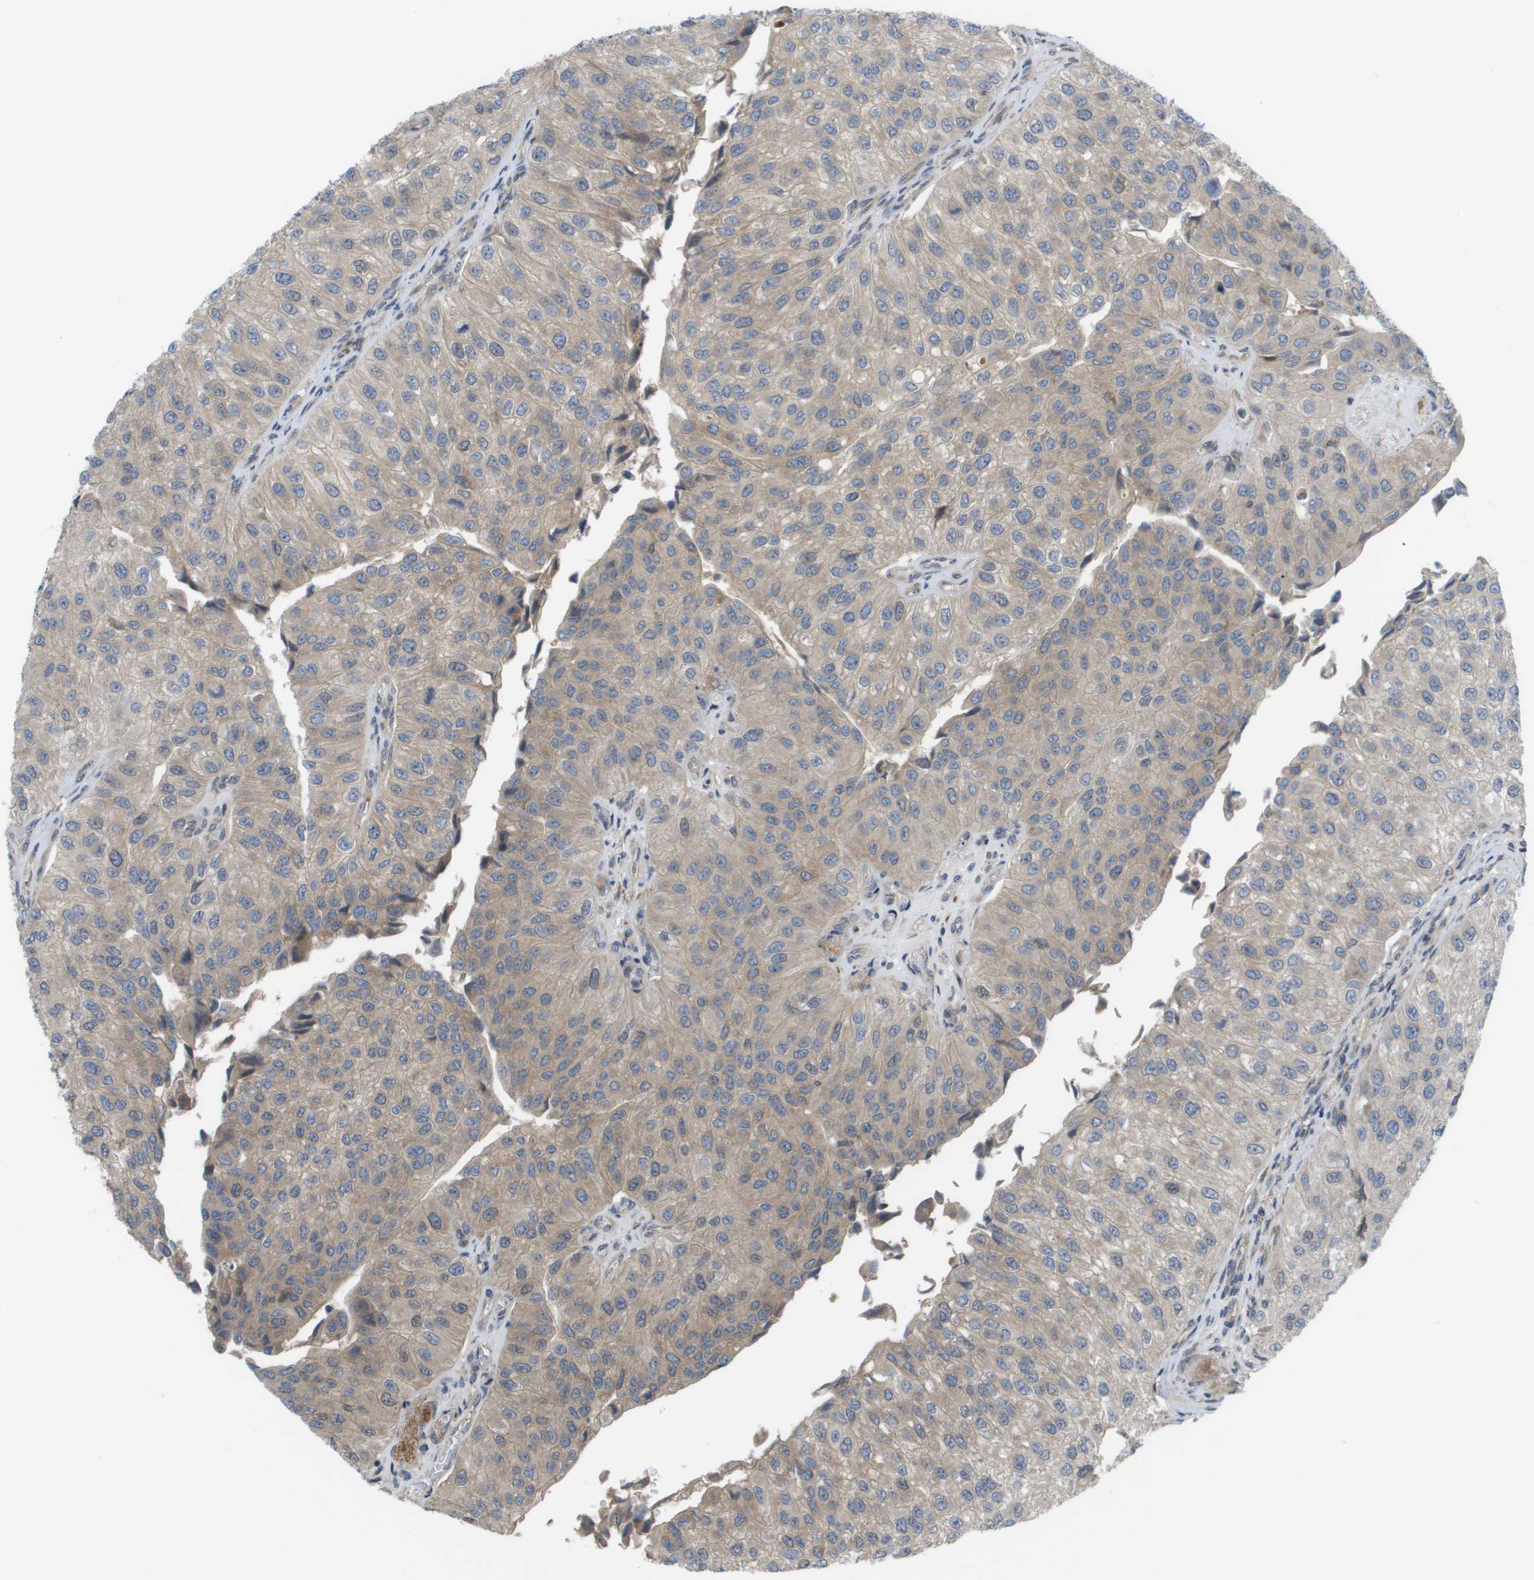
{"staining": {"intensity": "weak", "quantity": "25%-75%", "location": "cytoplasmic/membranous"}, "tissue": "urothelial cancer", "cell_type": "Tumor cells", "image_type": "cancer", "snomed": [{"axis": "morphology", "description": "Urothelial carcinoma, High grade"}, {"axis": "topography", "description": "Kidney"}, {"axis": "topography", "description": "Urinary bladder"}], "caption": "DAB (3,3'-diaminobenzidine) immunohistochemical staining of human high-grade urothelial carcinoma demonstrates weak cytoplasmic/membranous protein staining in about 25%-75% of tumor cells. (Brightfield microscopy of DAB IHC at high magnification).", "gene": "CTPS2", "patient": {"sex": "male", "age": 77}}